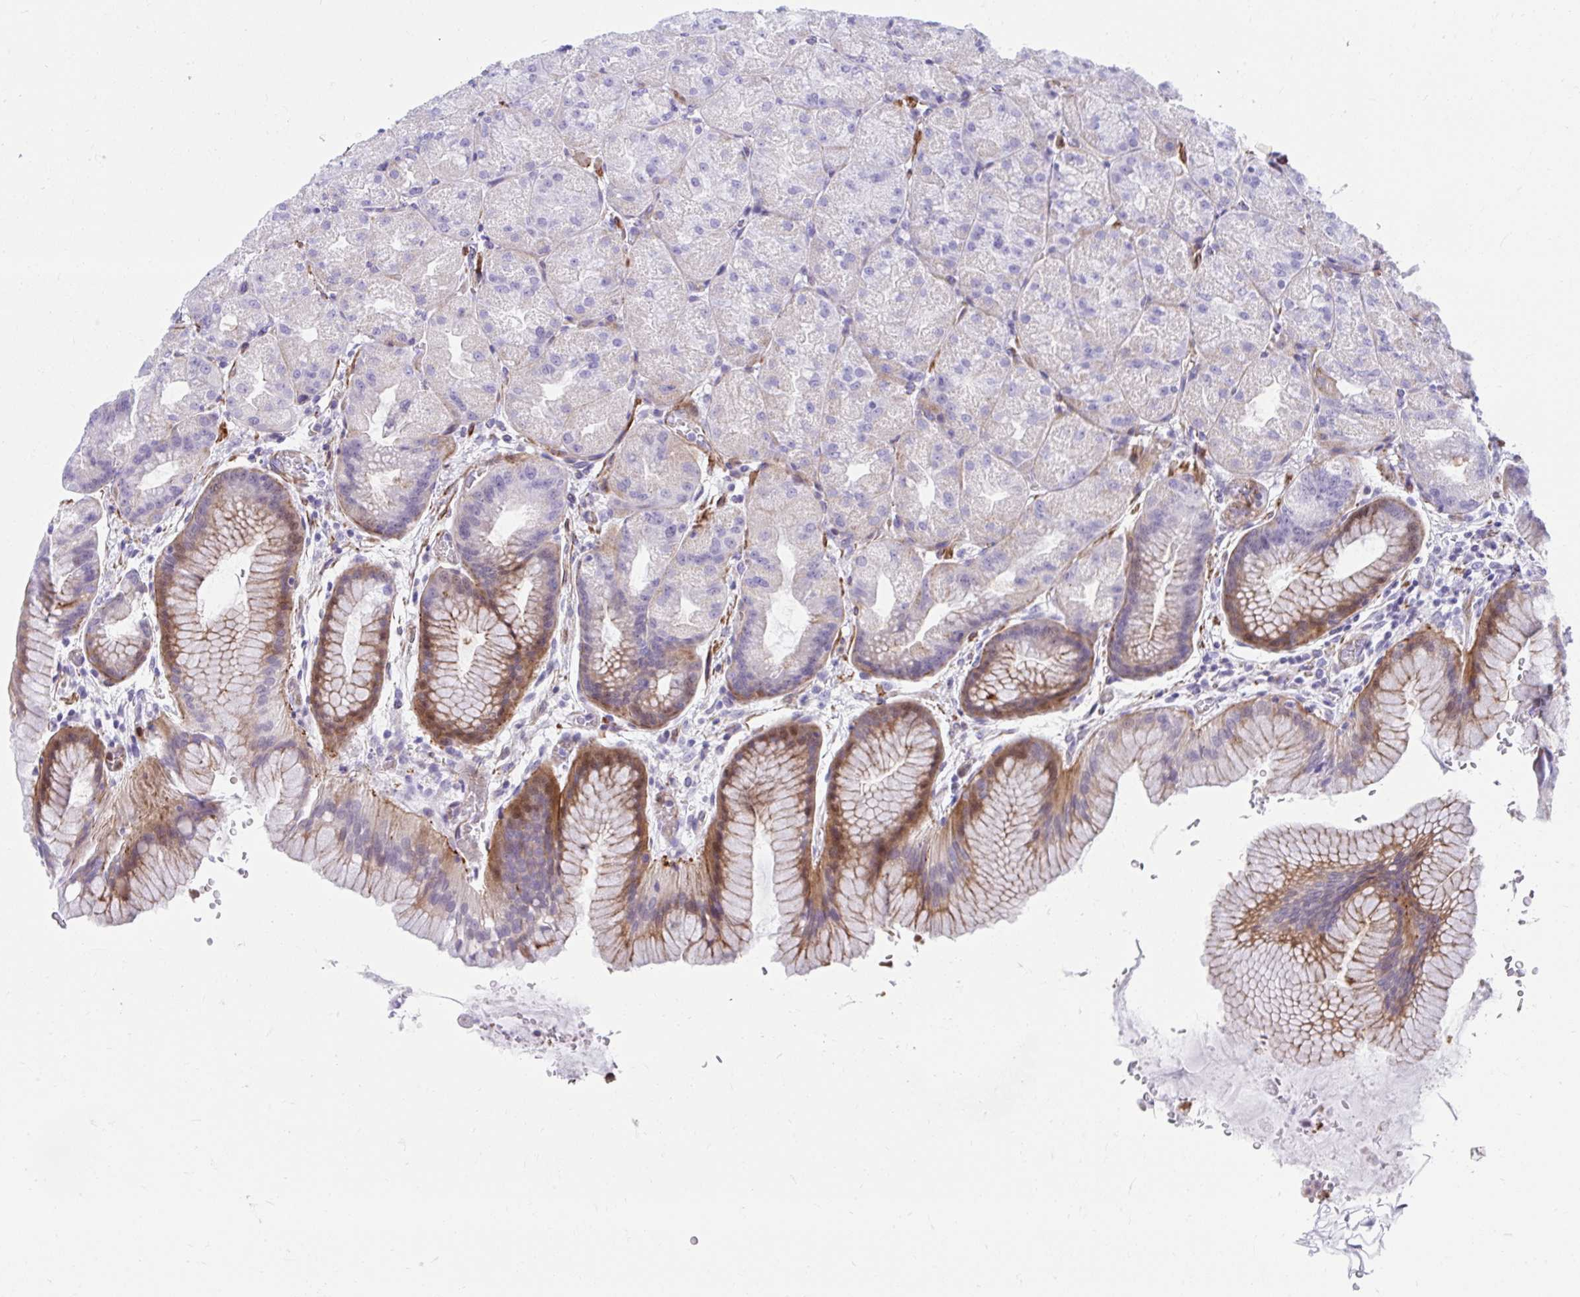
{"staining": {"intensity": "moderate", "quantity": "<25%", "location": "cytoplasmic/membranous,nuclear"}, "tissue": "stomach", "cell_type": "Glandular cells", "image_type": "normal", "snomed": [{"axis": "morphology", "description": "Normal tissue, NOS"}, {"axis": "topography", "description": "Stomach, upper"}, {"axis": "topography", "description": "Stomach"}], "caption": "Immunohistochemical staining of unremarkable human stomach reveals low levels of moderate cytoplasmic/membranous,nuclear expression in approximately <25% of glandular cells.", "gene": "CSTB", "patient": {"sex": "male", "age": 48}}